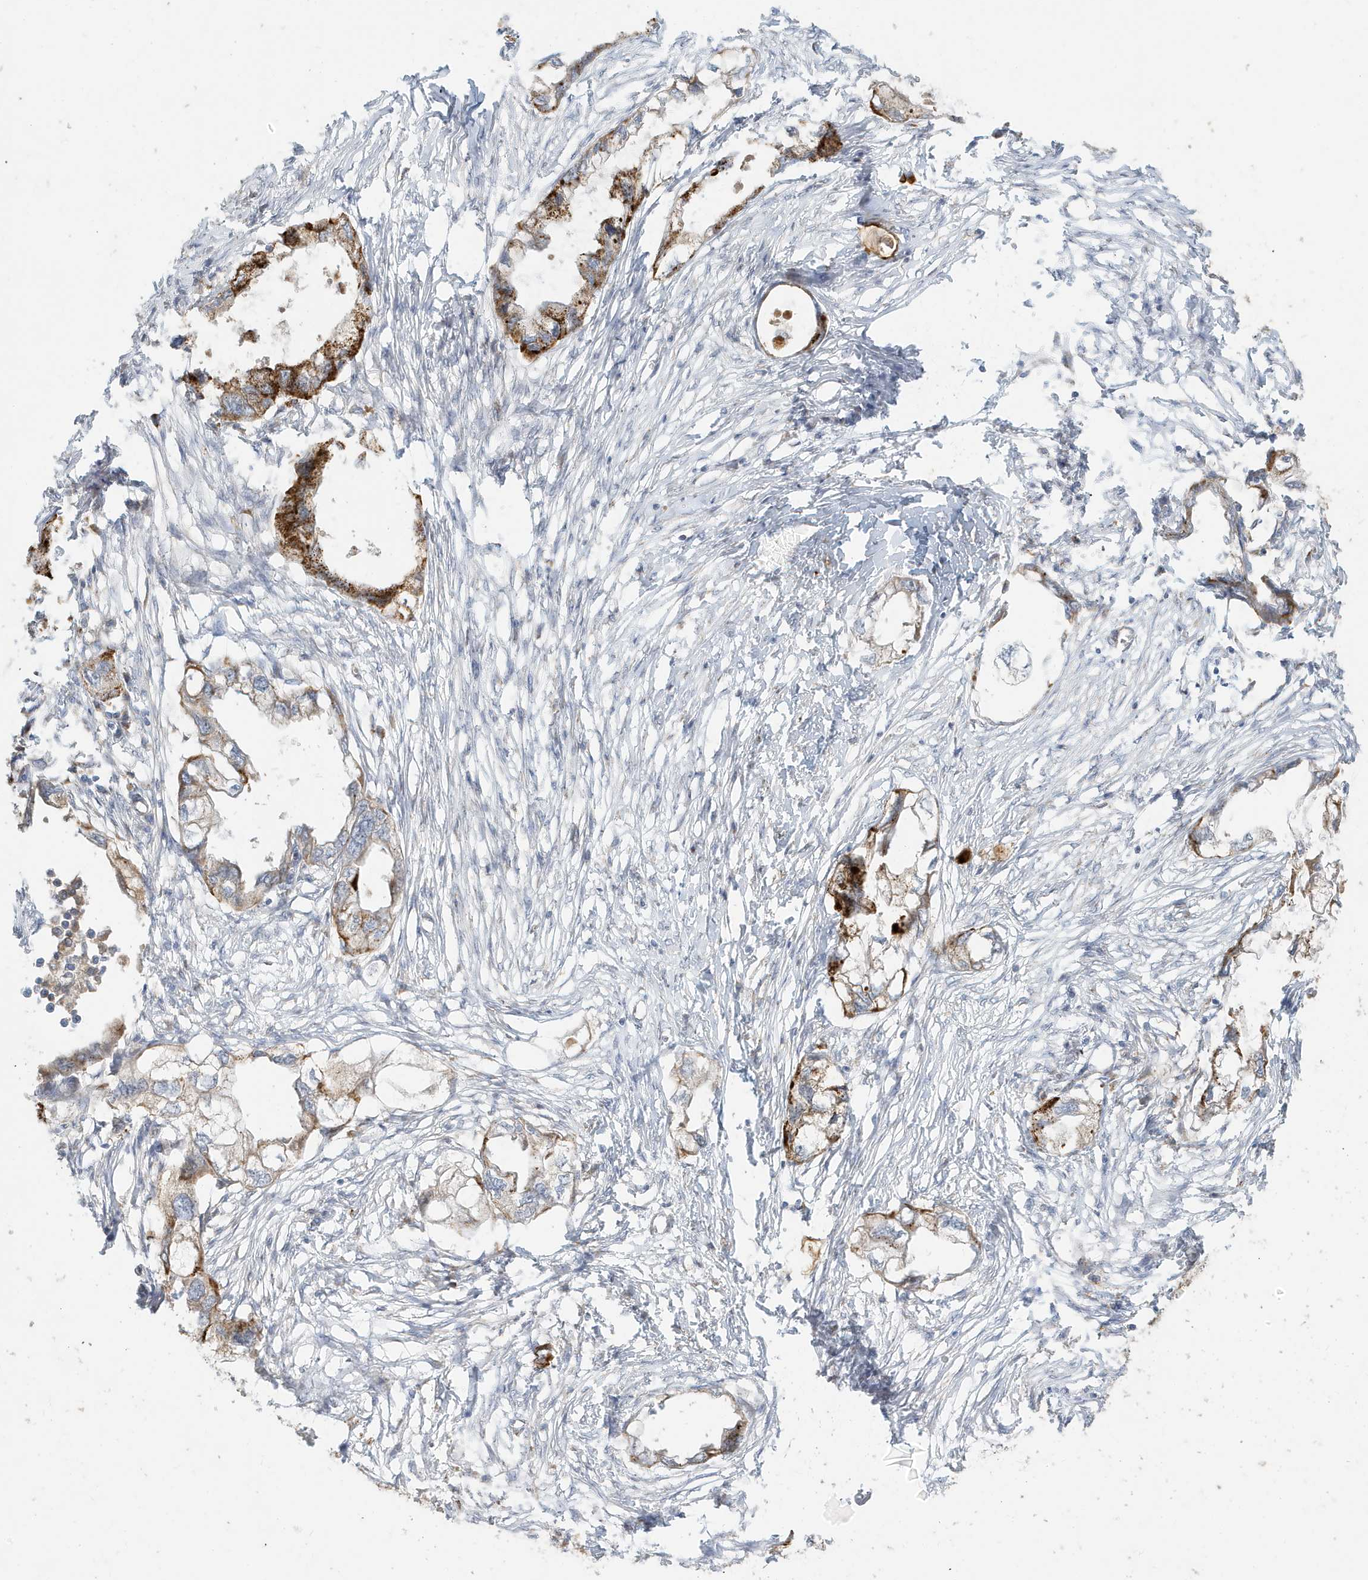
{"staining": {"intensity": "strong", "quantity": "25%-75%", "location": "cytoplasmic/membranous"}, "tissue": "endometrial cancer", "cell_type": "Tumor cells", "image_type": "cancer", "snomed": [{"axis": "morphology", "description": "Adenocarcinoma, NOS"}, {"axis": "morphology", "description": "Adenocarcinoma, metastatic, NOS"}, {"axis": "topography", "description": "Adipose tissue"}, {"axis": "topography", "description": "Endometrium"}], "caption": "Human endometrial cancer (adenocarcinoma) stained with a brown dye reveals strong cytoplasmic/membranous positive positivity in approximately 25%-75% of tumor cells.", "gene": "MCOLN1", "patient": {"sex": "female", "age": 67}}